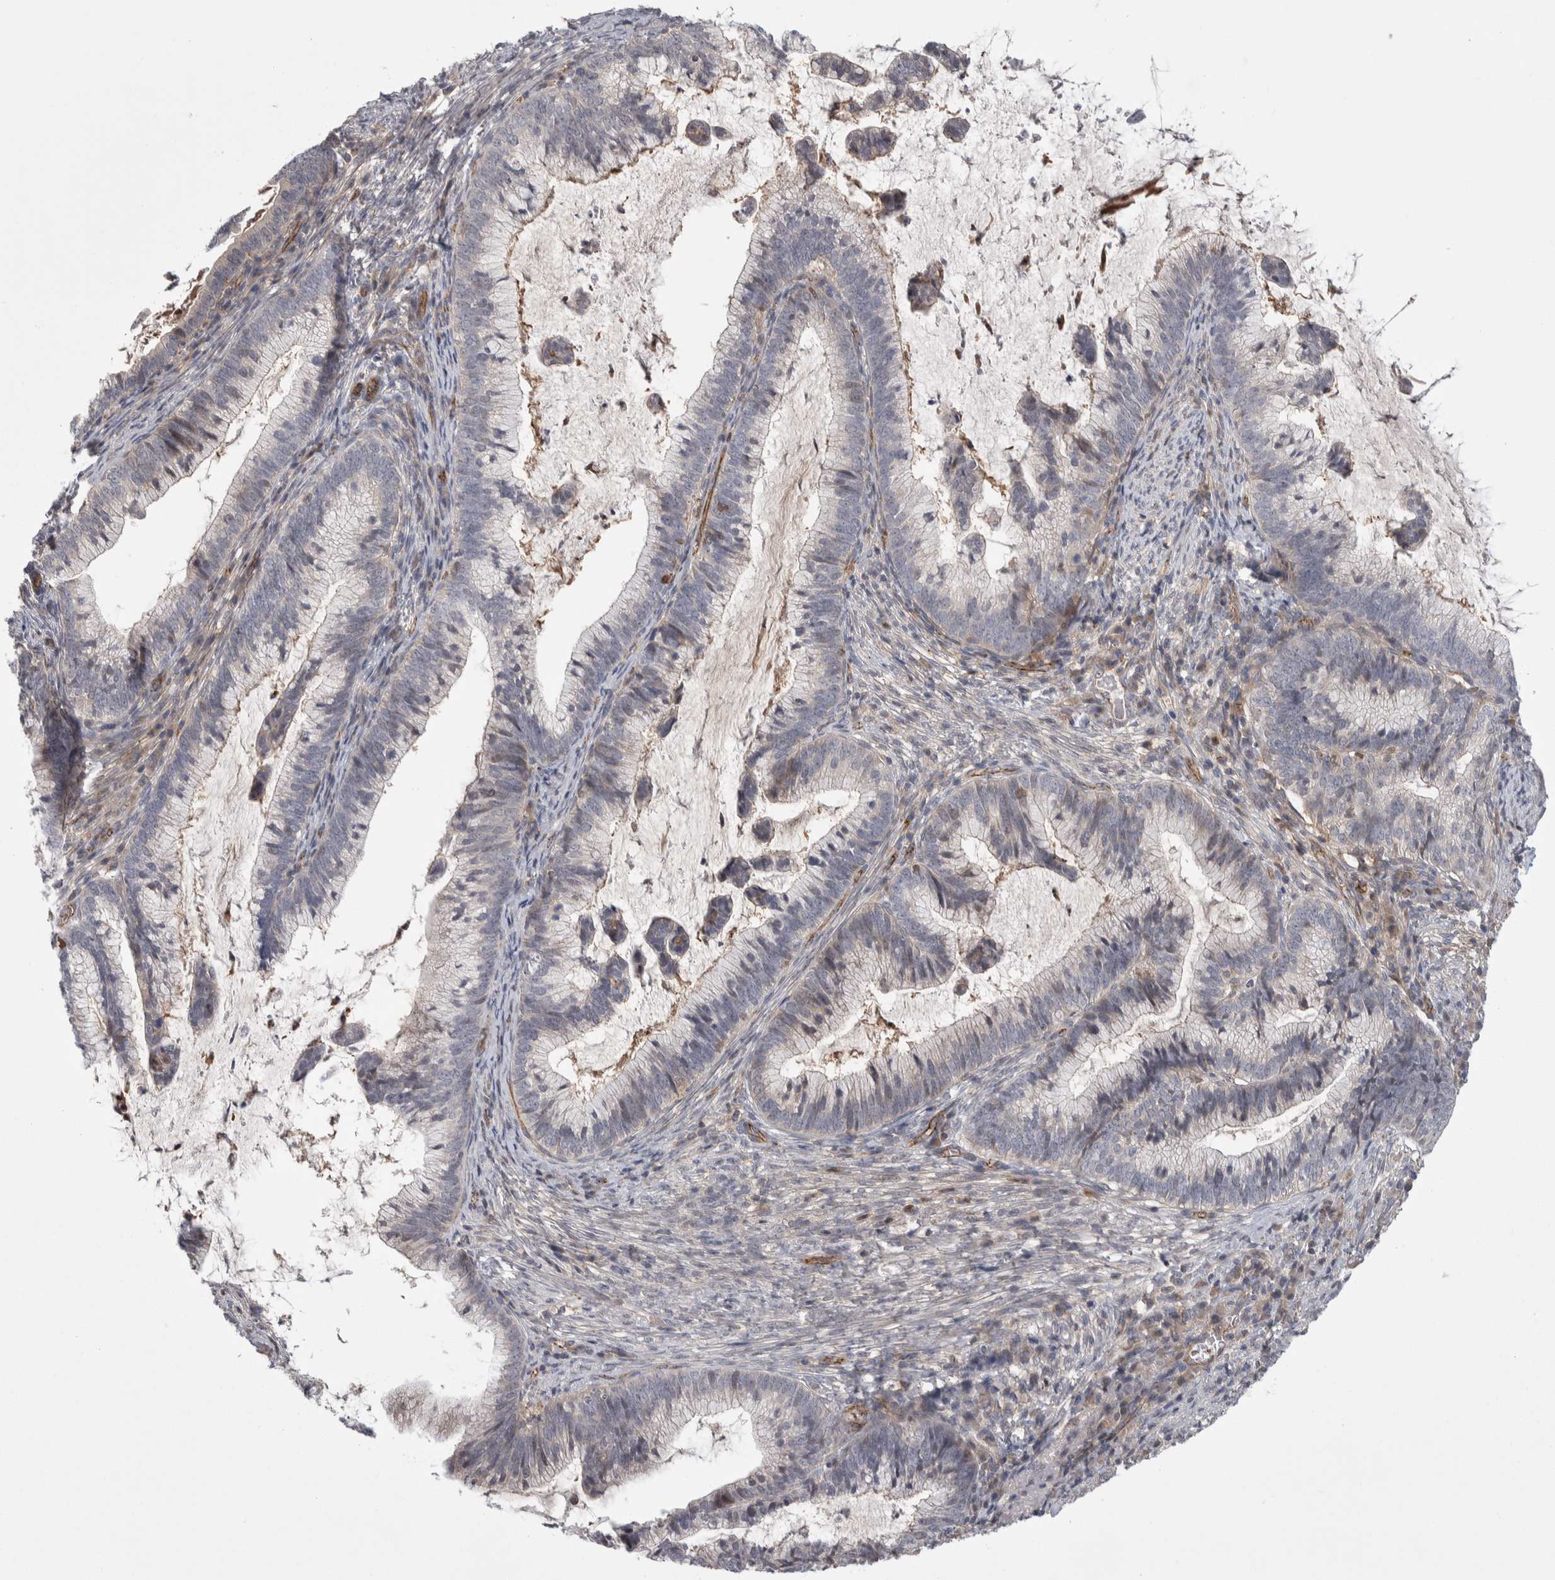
{"staining": {"intensity": "negative", "quantity": "none", "location": "none"}, "tissue": "cervical cancer", "cell_type": "Tumor cells", "image_type": "cancer", "snomed": [{"axis": "morphology", "description": "Adenocarcinoma, NOS"}, {"axis": "topography", "description": "Cervix"}], "caption": "High power microscopy histopathology image of an immunohistochemistry micrograph of cervical adenocarcinoma, revealing no significant expression in tumor cells.", "gene": "ZNF862", "patient": {"sex": "female", "age": 36}}